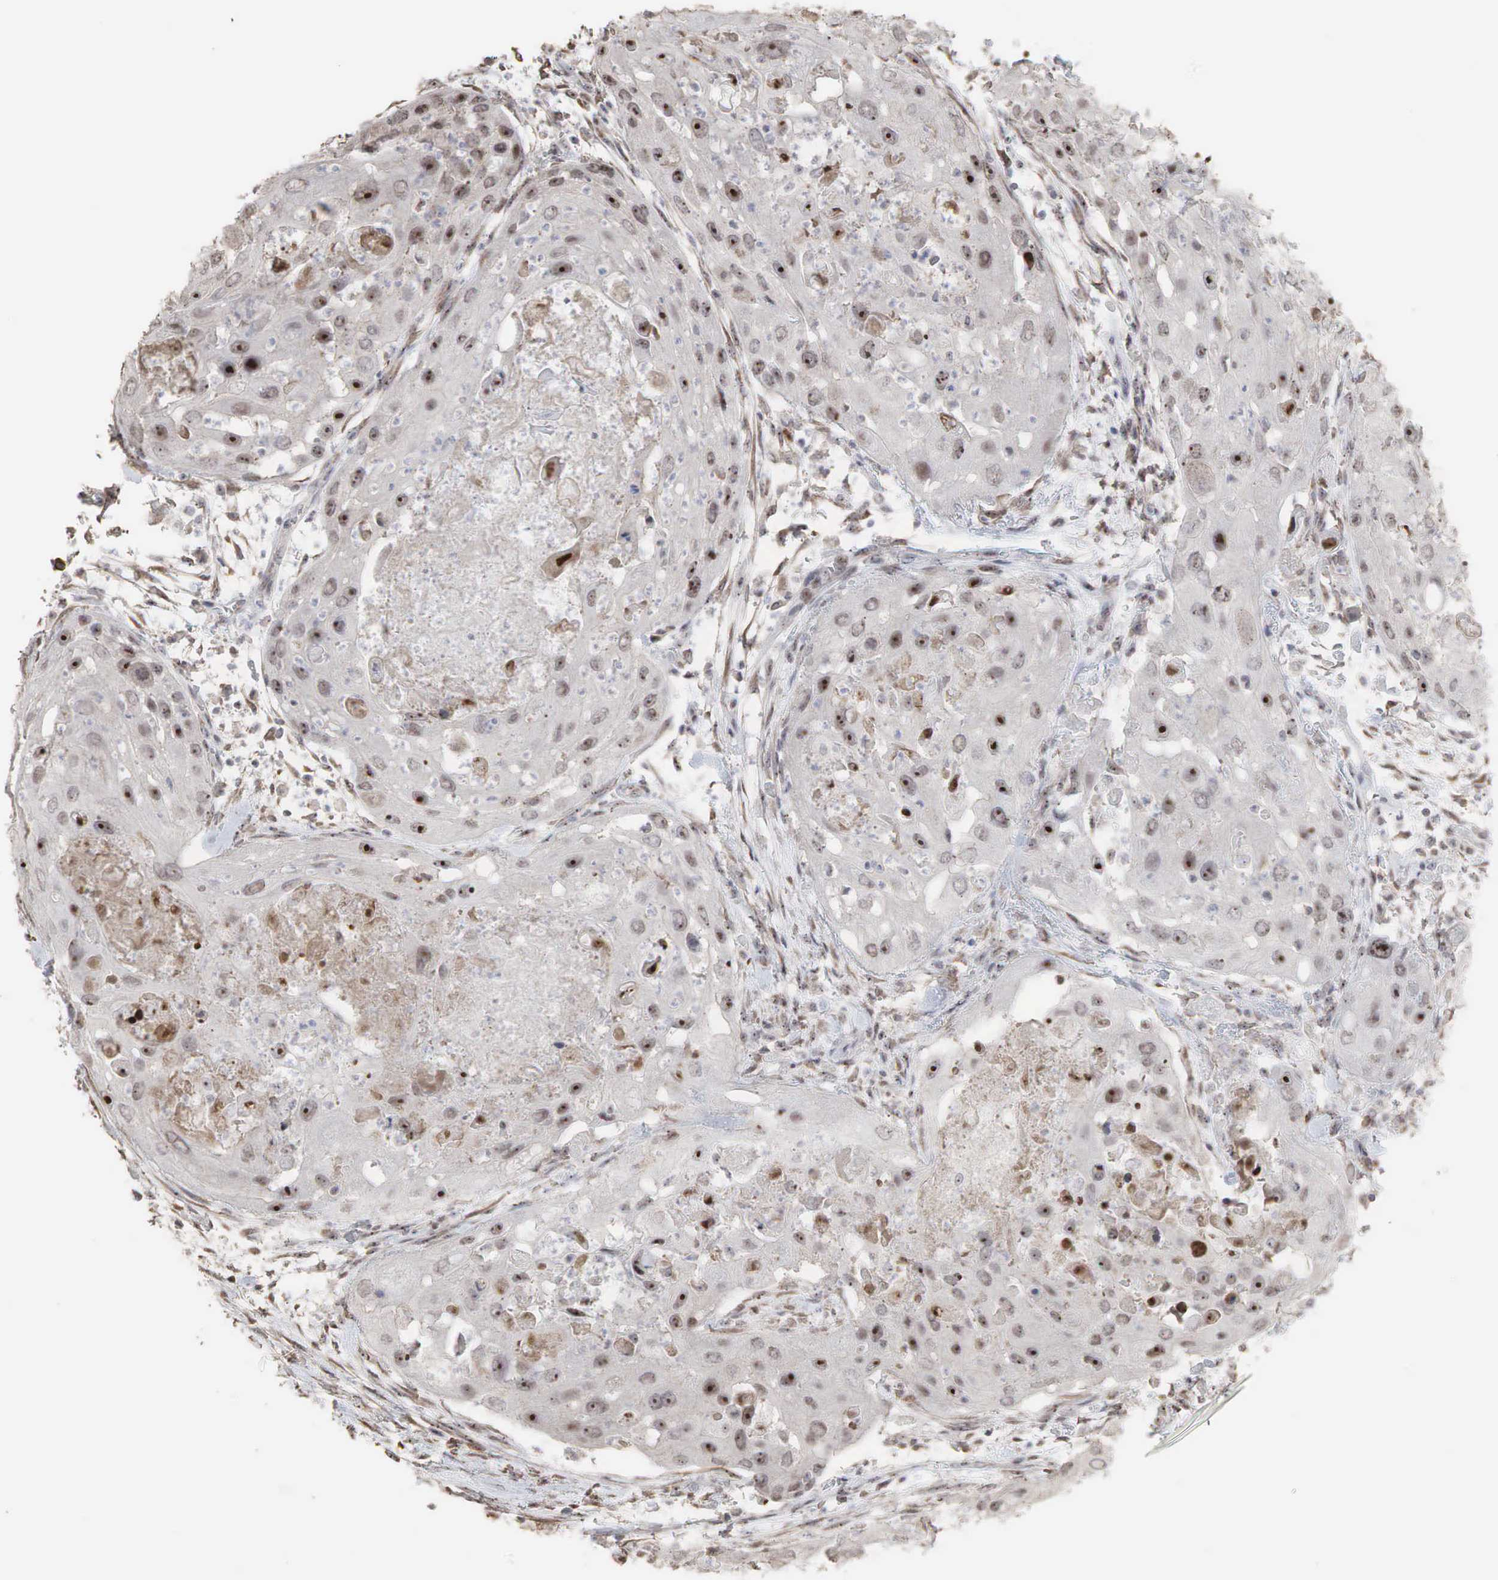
{"staining": {"intensity": "strong", "quantity": ">75%", "location": "cytoplasmic/membranous,nuclear"}, "tissue": "head and neck cancer", "cell_type": "Tumor cells", "image_type": "cancer", "snomed": [{"axis": "morphology", "description": "Squamous cell carcinoma, NOS"}, {"axis": "topography", "description": "Head-Neck"}], "caption": "Immunohistochemical staining of head and neck cancer shows high levels of strong cytoplasmic/membranous and nuclear protein staining in about >75% of tumor cells.", "gene": "DKC1", "patient": {"sex": "male", "age": 64}}